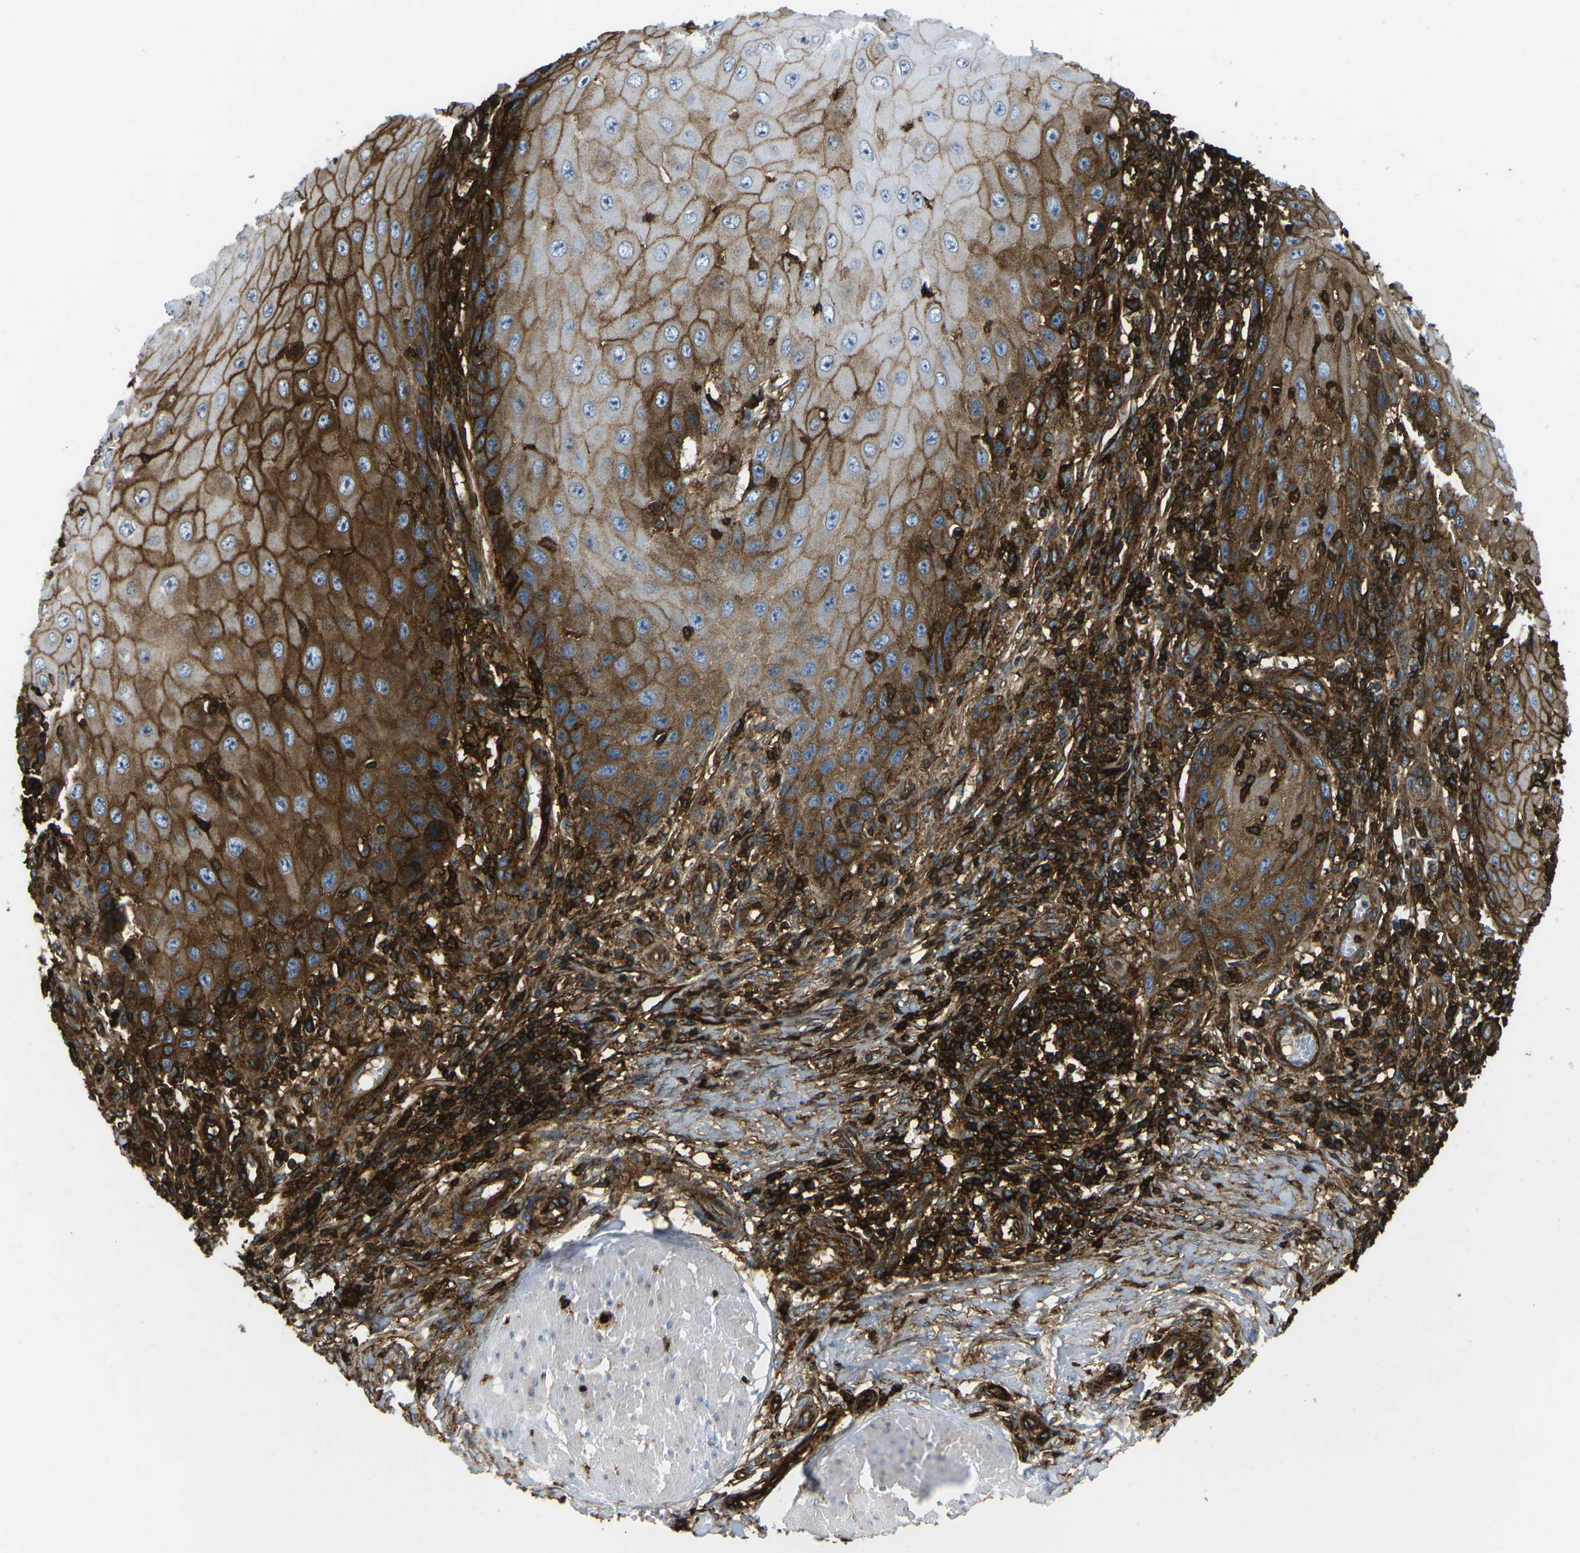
{"staining": {"intensity": "strong", "quantity": ">75%", "location": "cytoplasmic/membranous"}, "tissue": "skin cancer", "cell_type": "Tumor cells", "image_type": "cancer", "snomed": [{"axis": "morphology", "description": "Squamous cell carcinoma, NOS"}, {"axis": "topography", "description": "Skin"}], "caption": "Tumor cells exhibit high levels of strong cytoplasmic/membranous positivity in about >75% of cells in skin cancer. The protein is shown in brown color, while the nuclei are stained blue.", "gene": "HLA-B", "patient": {"sex": "female", "age": 73}}